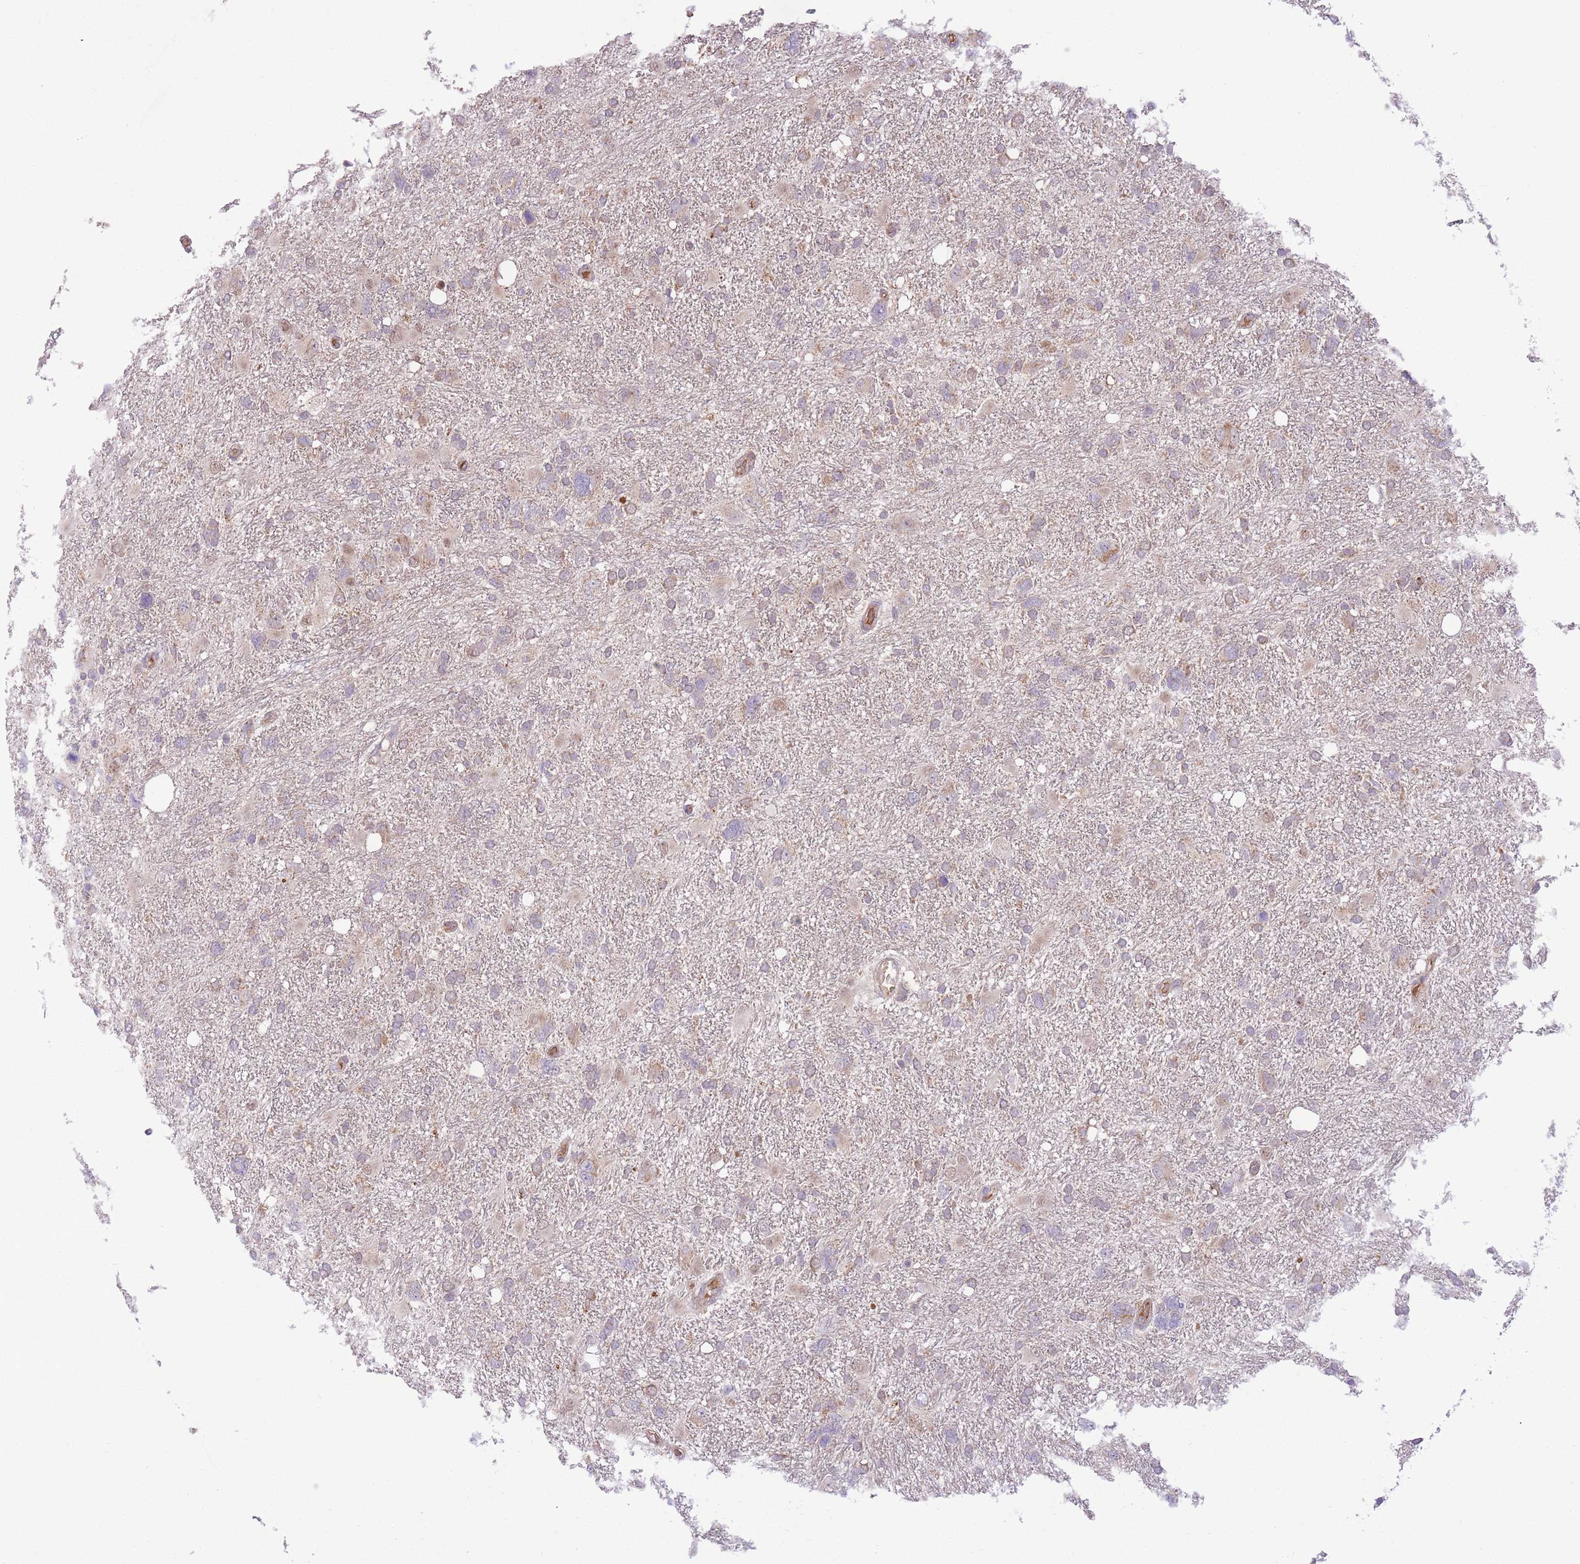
{"staining": {"intensity": "weak", "quantity": "25%-75%", "location": "cytoplasmic/membranous"}, "tissue": "glioma", "cell_type": "Tumor cells", "image_type": "cancer", "snomed": [{"axis": "morphology", "description": "Glioma, malignant, High grade"}, {"axis": "topography", "description": "Brain"}], "caption": "Malignant high-grade glioma stained with immunohistochemistry (IHC) shows weak cytoplasmic/membranous staining in about 25%-75% of tumor cells.", "gene": "POLR3F", "patient": {"sex": "male", "age": 61}}